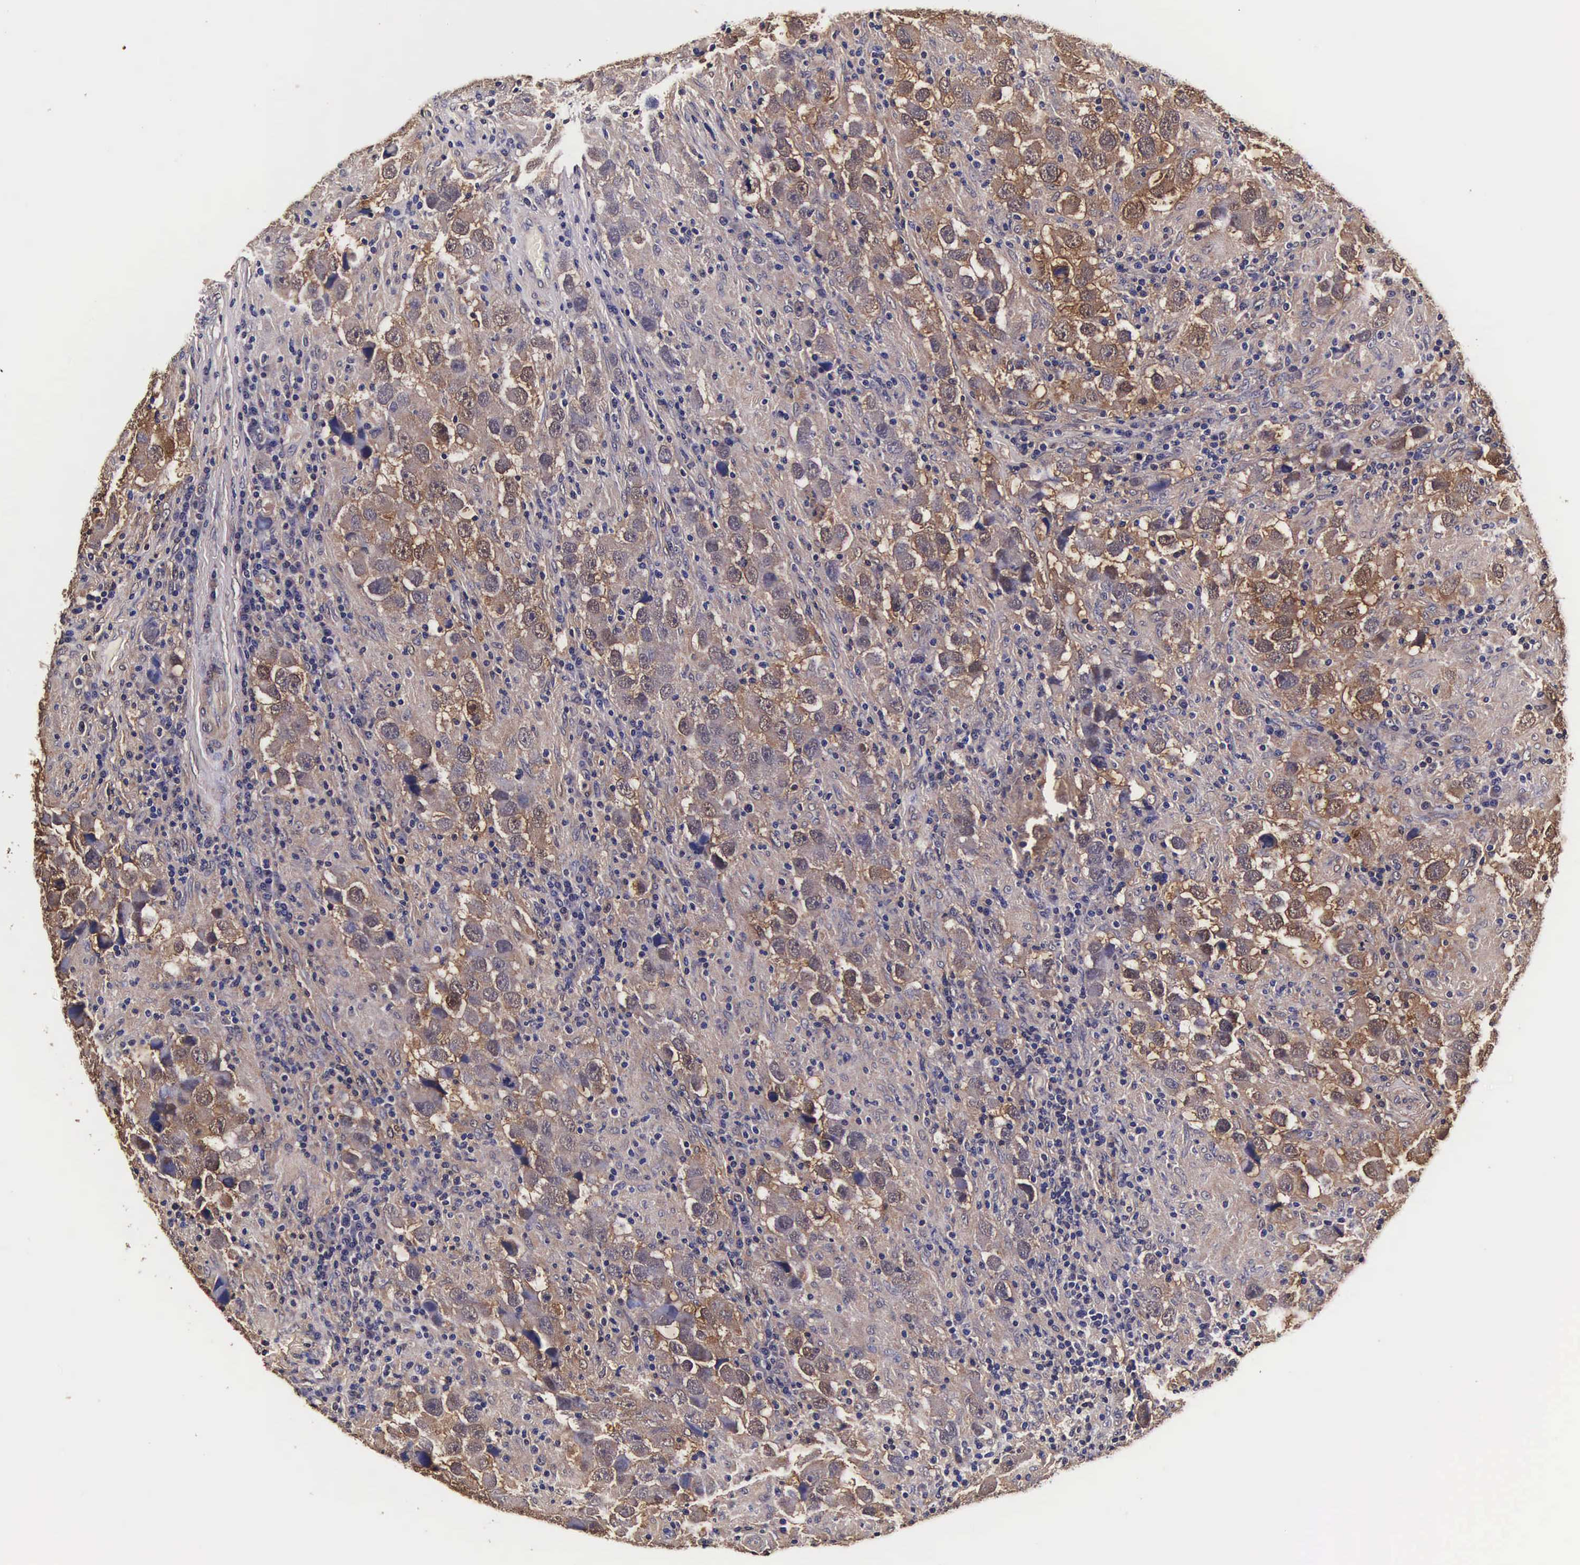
{"staining": {"intensity": "moderate", "quantity": "25%-75%", "location": "cytoplasmic/membranous,nuclear"}, "tissue": "testis cancer", "cell_type": "Tumor cells", "image_type": "cancer", "snomed": [{"axis": "morphology", "description": "Carcinoma, Embryonal, NOS"}, {"axis": "topography", "description": "Testis"}], "caption": "Protein staining by immunohistochemistry exhibits moderate cytoplasmic/membranous and nuclear expression in about 25%-75% of tumor cells in testis cancer.", "gene": "TECPR2", "patient": {"sex": "male", "age": 21}}